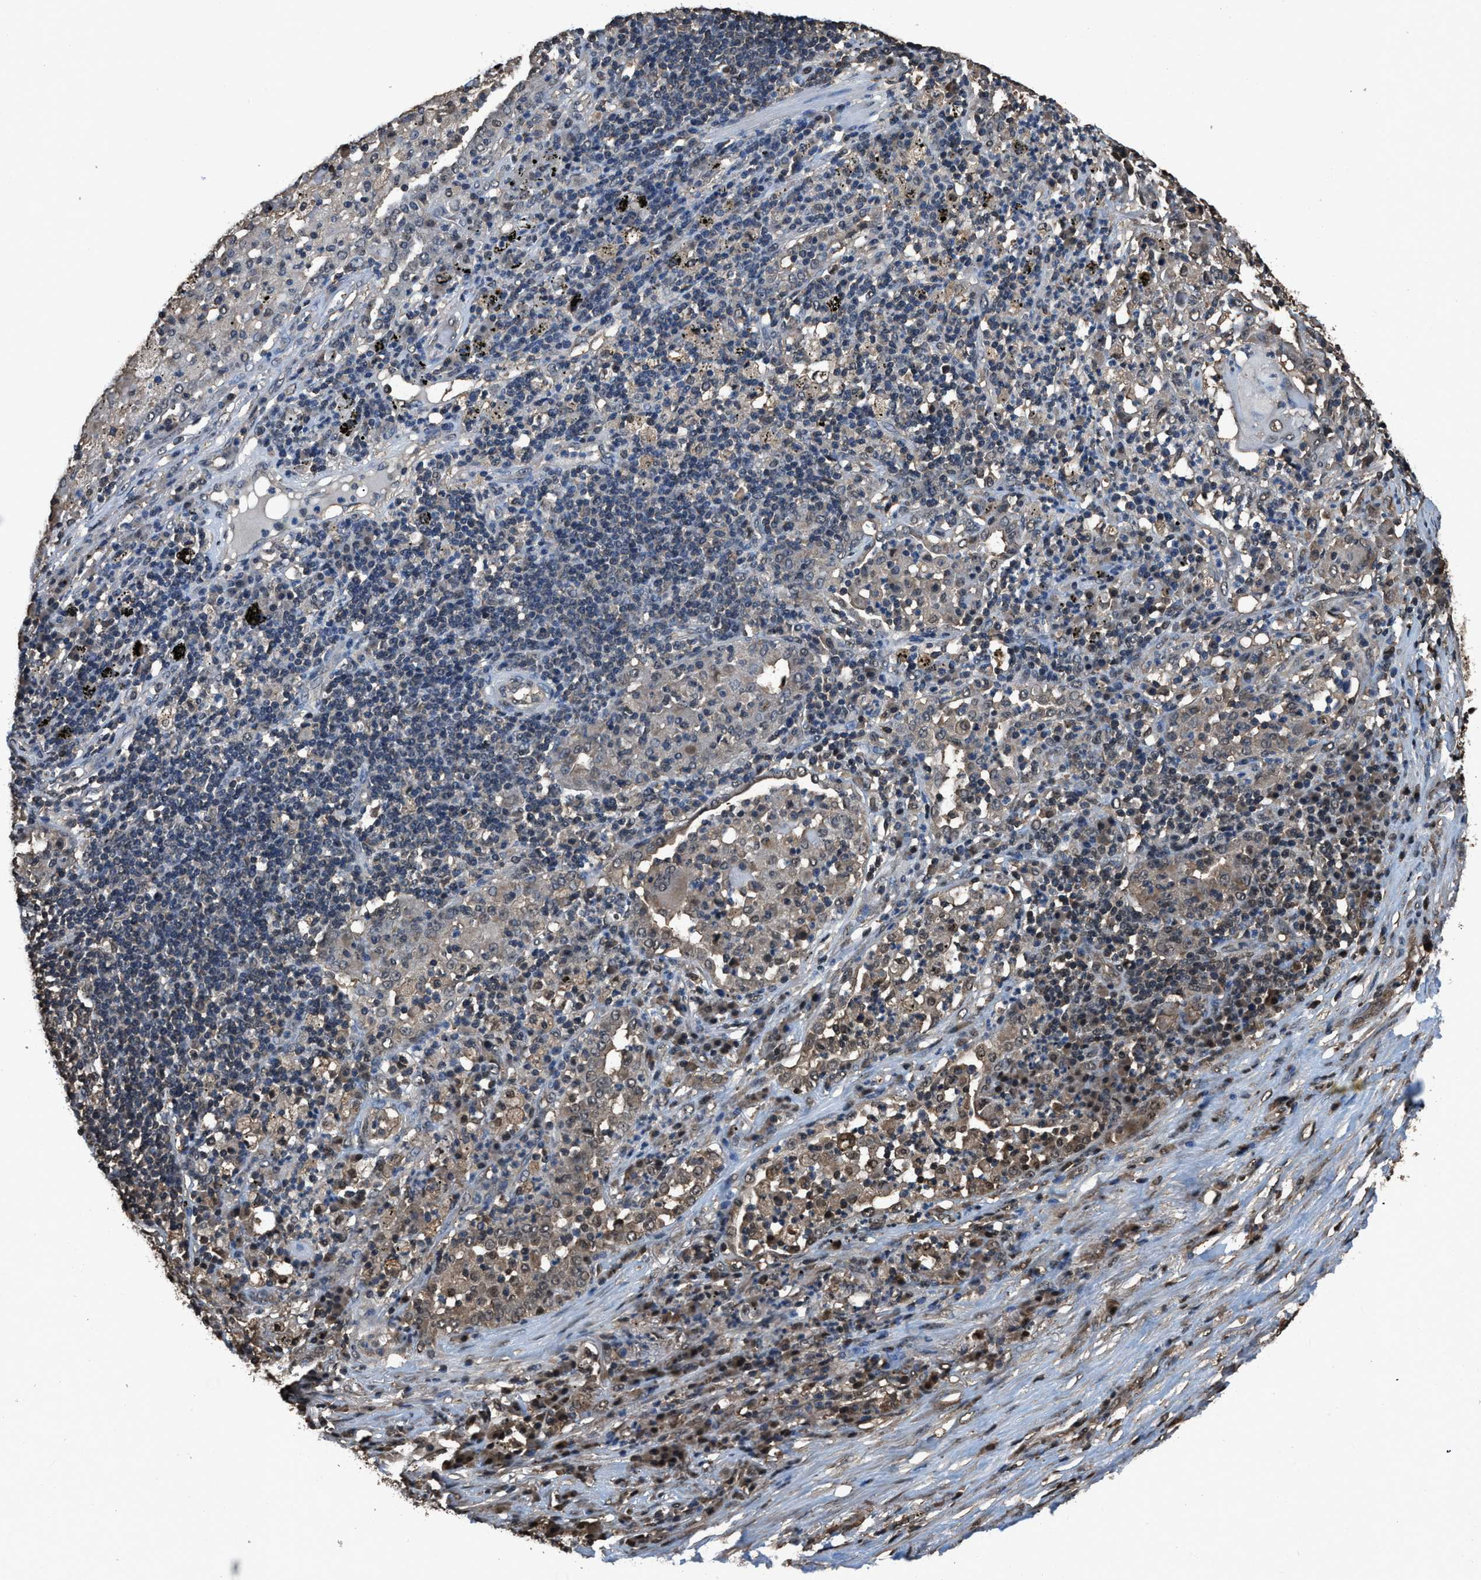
{"staining": {"intensity": "moderate", "quantity": ">75%", "location": "nuclear"}, "tissue": "lung cancer", "cell_type": "Tumor cells", "image_type": "cancer", "snomed": [{"axis": "morphology", "description": "Squamous cell carcinoma, NOS"}, {"axis": "topography", "description": "Lung"}], "caption": "Approximately >75% of tumor cells in lung squamous cell carcinoma display moderate nuclear protein positivity as visualized by brown immunohistochemical staining.", "gene": "FNTA", "patient": {"sex": "female", "age": 63}}